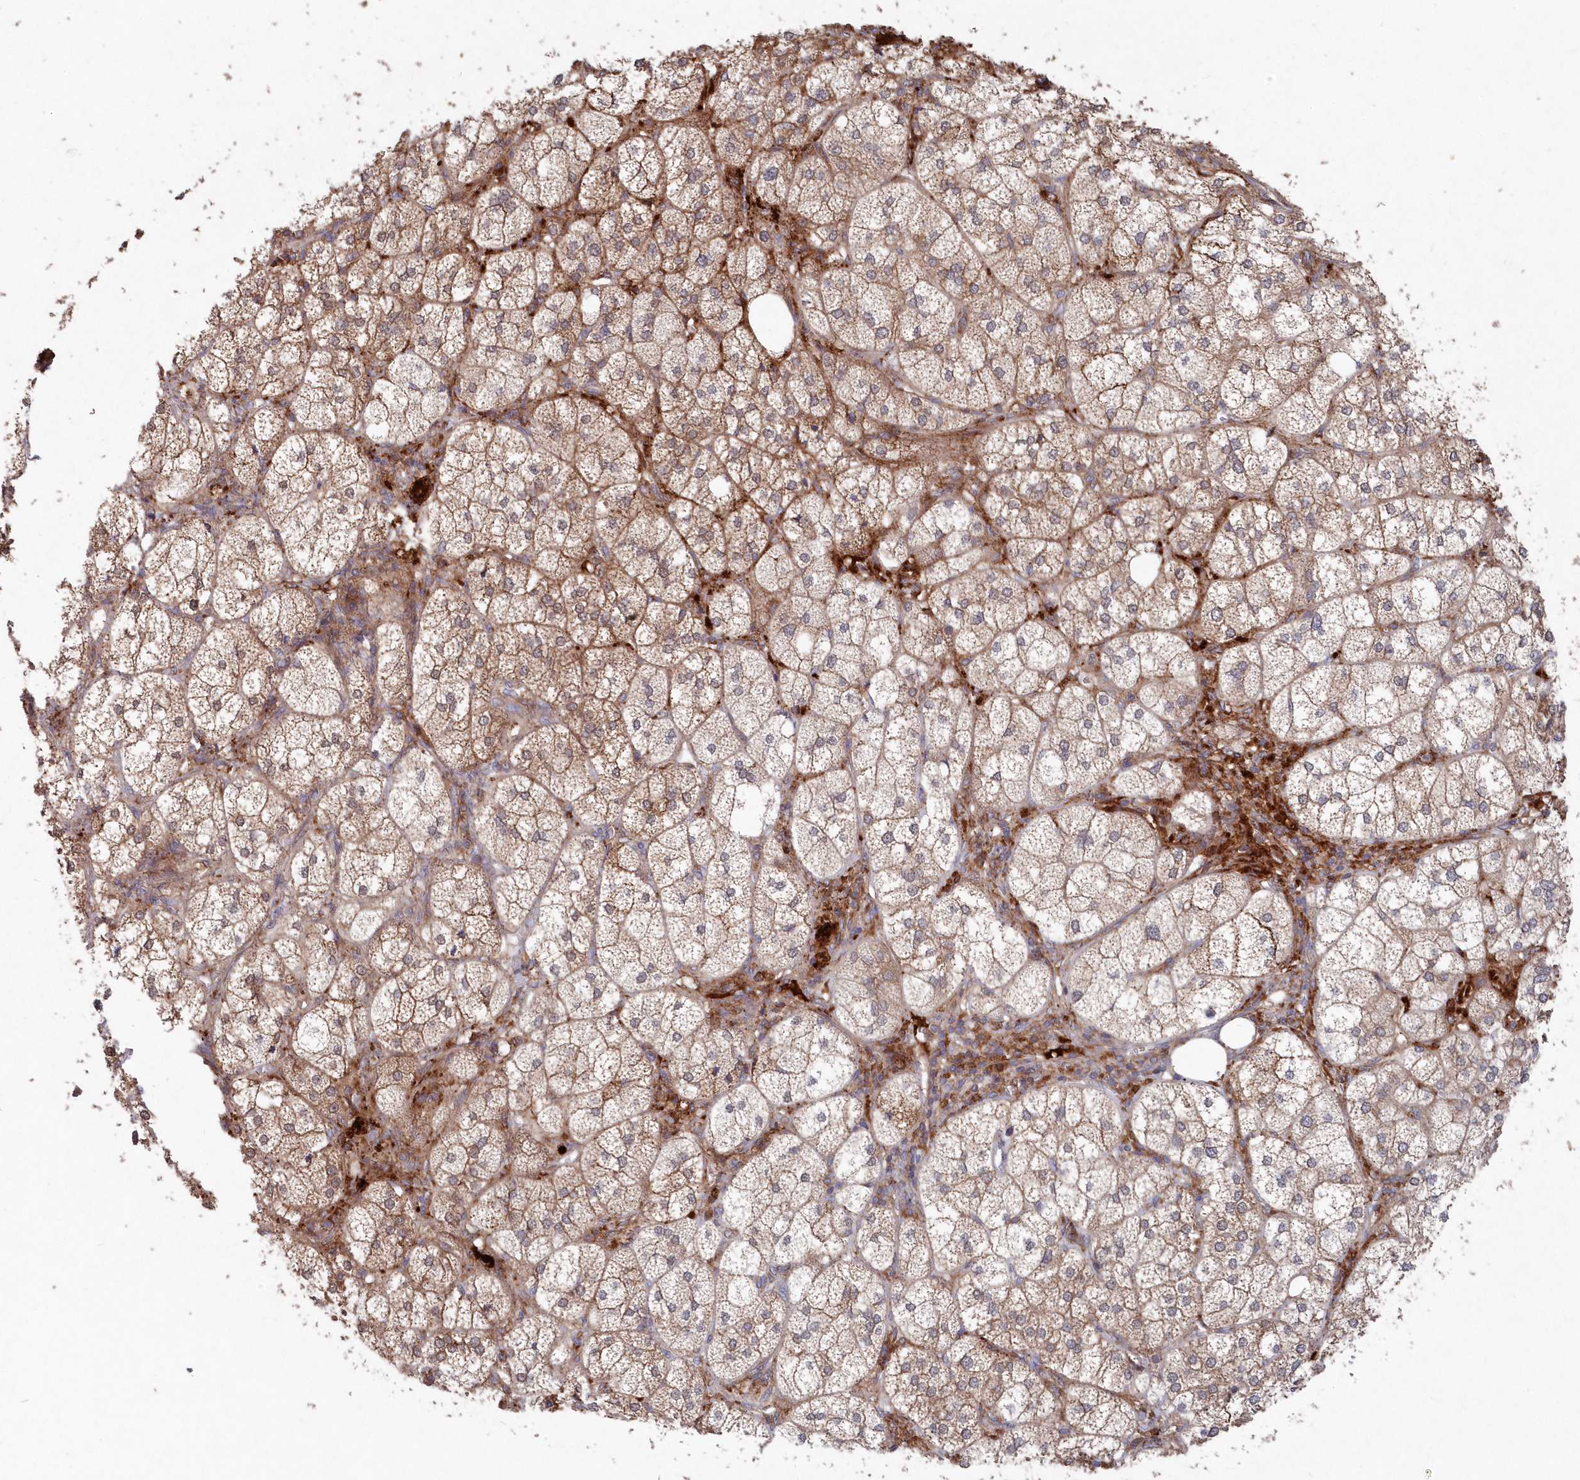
{"staining": {"intensity": "strong", "quantity": ">75%", "location": "cytoplasmic/membranous,nuclear"}, "tissue": "adrenal gland", "cell_type": "Glandular cells", "image_type": "normal", "snomed": [{"axis": "morphology", "description": "Normal tissue, NOS"}, {"axis": "topography", "description": "Adrenal gland"}], "caption": "About >75% of glandular cells in normal adrenal gland reveal strong cytoplasmic/membranous,nuclear protein positivity as visualized by brown immunohistochemical staining.", "gene": "ABHD14B", "patient": {"sex": "female", "age": 61}}